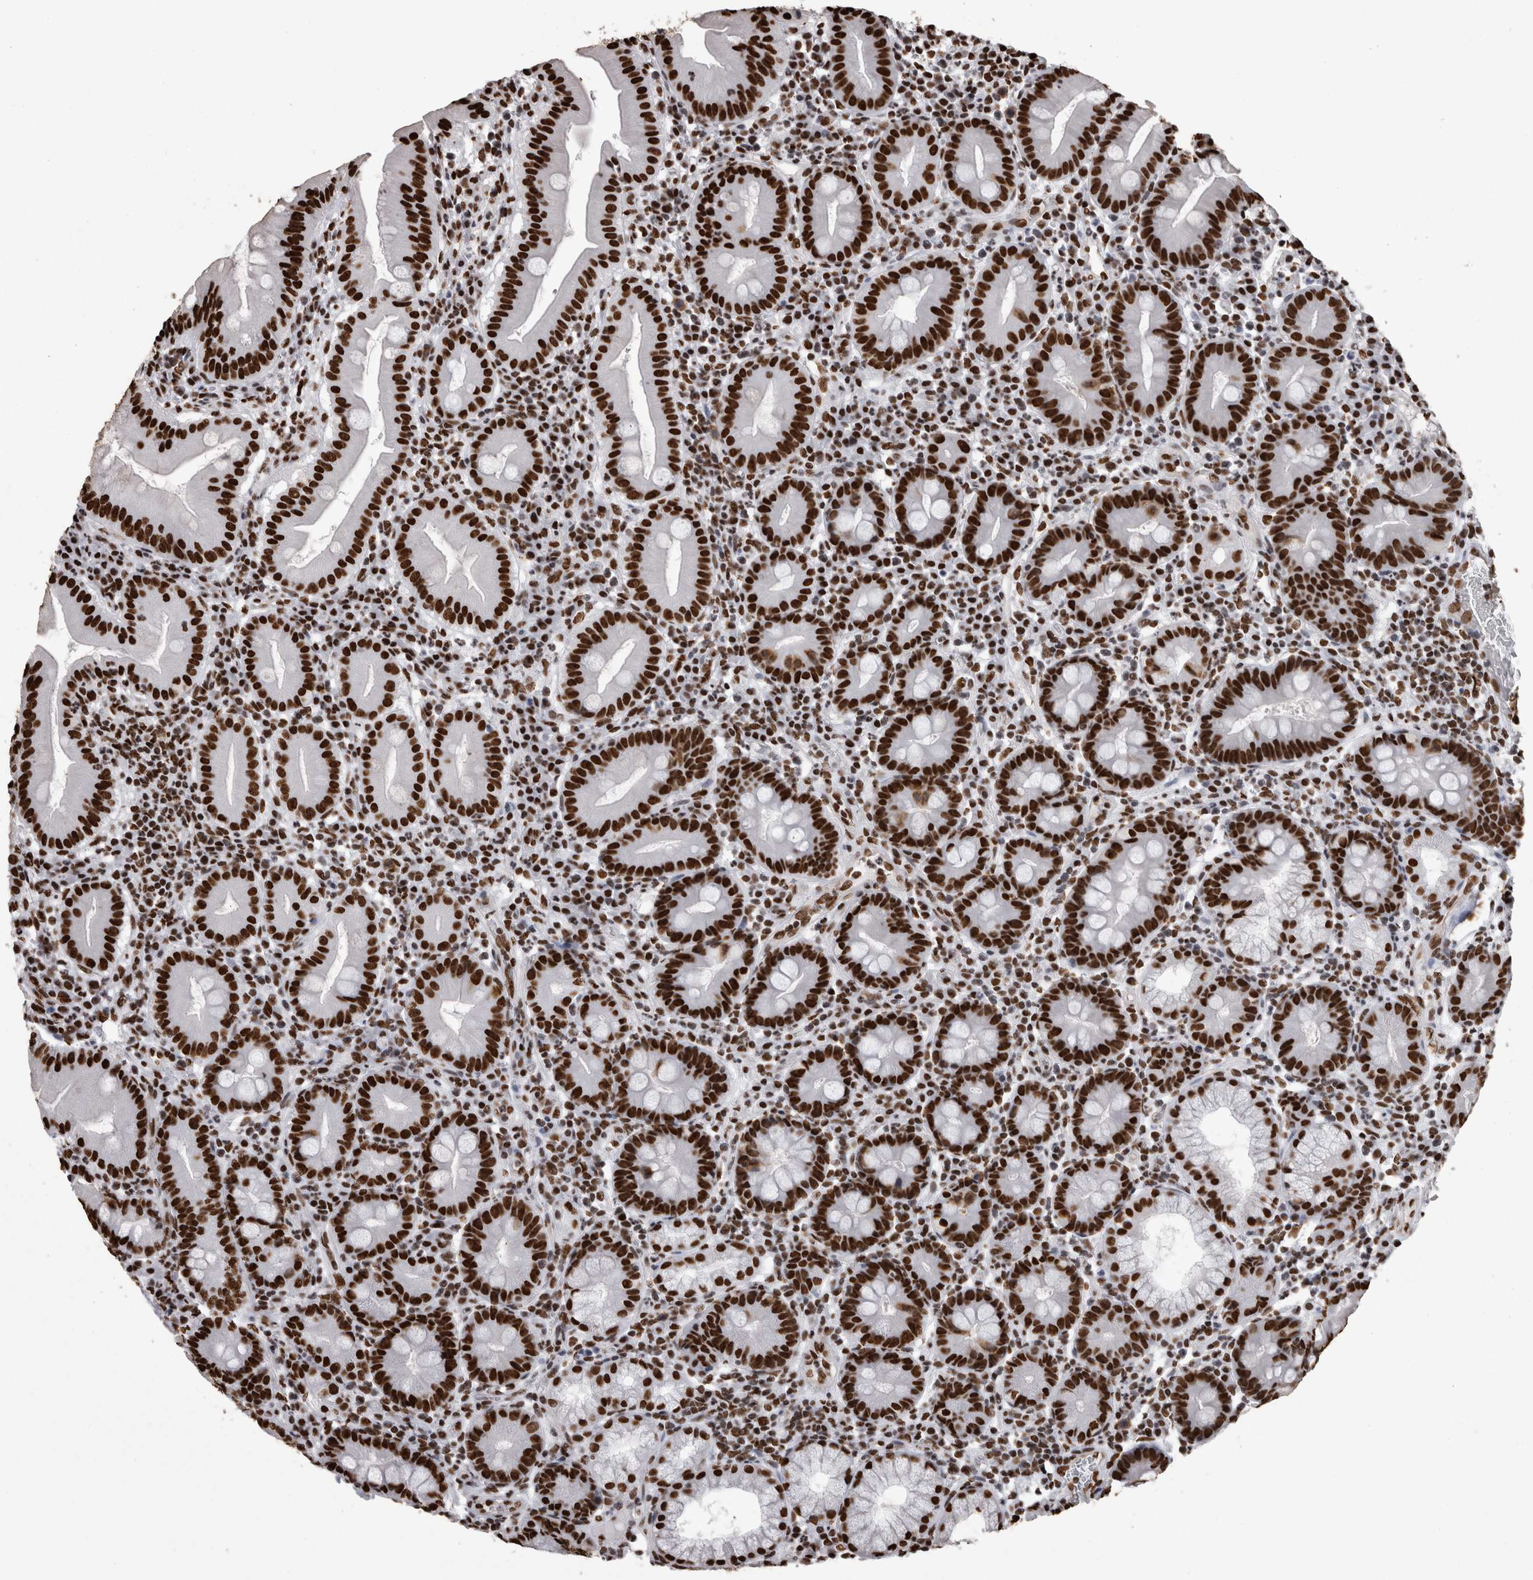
{"staining": {"intensity": "strong", "quantity": ">75%", "location": "nuclear"}, "tissue": "duodenum", "cell_type": "Glandular cells", "image_type": "normal", "snomed": [{"axis": "morphology", "description": "Normal tissue, NOS"}, {"axis": "topography", "description": "Duodenum"}], "caption": "Glandular cells demonstrate high levels of strong nuclear positivity in about >75% of cells in unremarkable human duodenum. (DAB (3,3'-diaminobenzidine) IHC with brightfield microscopy, high magnification).", "gene": "HNRNPM", "patient": {"sex": "male", "age": 50}}